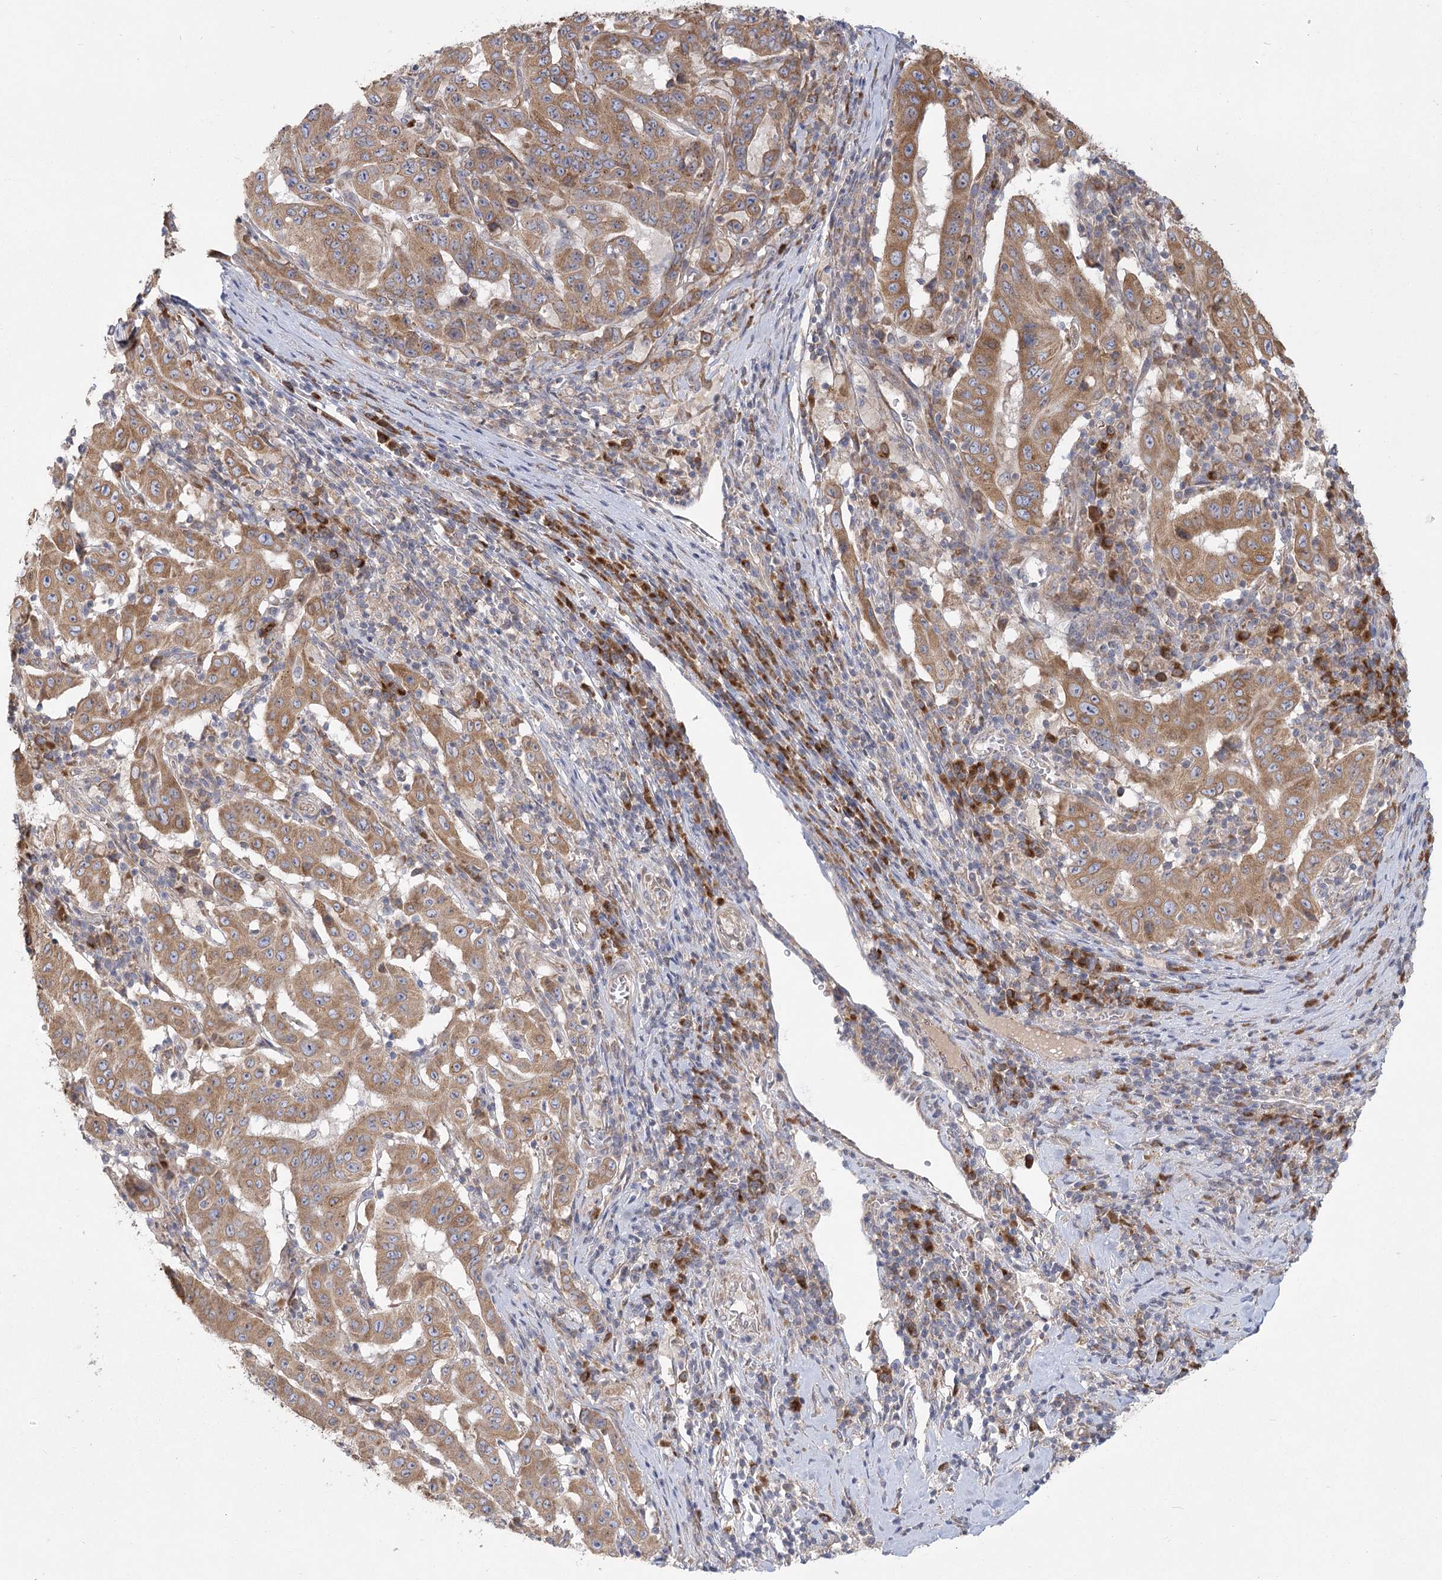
{"staining": {"intensity": "moderate", "quantity": ">75%", "location": "cytoplasmic/membranous"}, "tissue": "pancreatic cancer", "cell_type": "Tumor cells", "image_type": "cancer", "snomed": [{"axis": "morphology", "description": "Adenocarcinoma, NOS"}, {"axis": "topography", "description": "Pancreas"}], "caption": "High-magnification brightfield microscopy of pancreatic adenocarcinoma stained with DAB (brown) and counterstained with hematoxylin (blue). tumor cells exhibit moderate cytoplasmic/membranous expression is seen in approximately>75% of cells.", "gene": "CNTLN", "patient": {"sex": "male", "age": 63}}